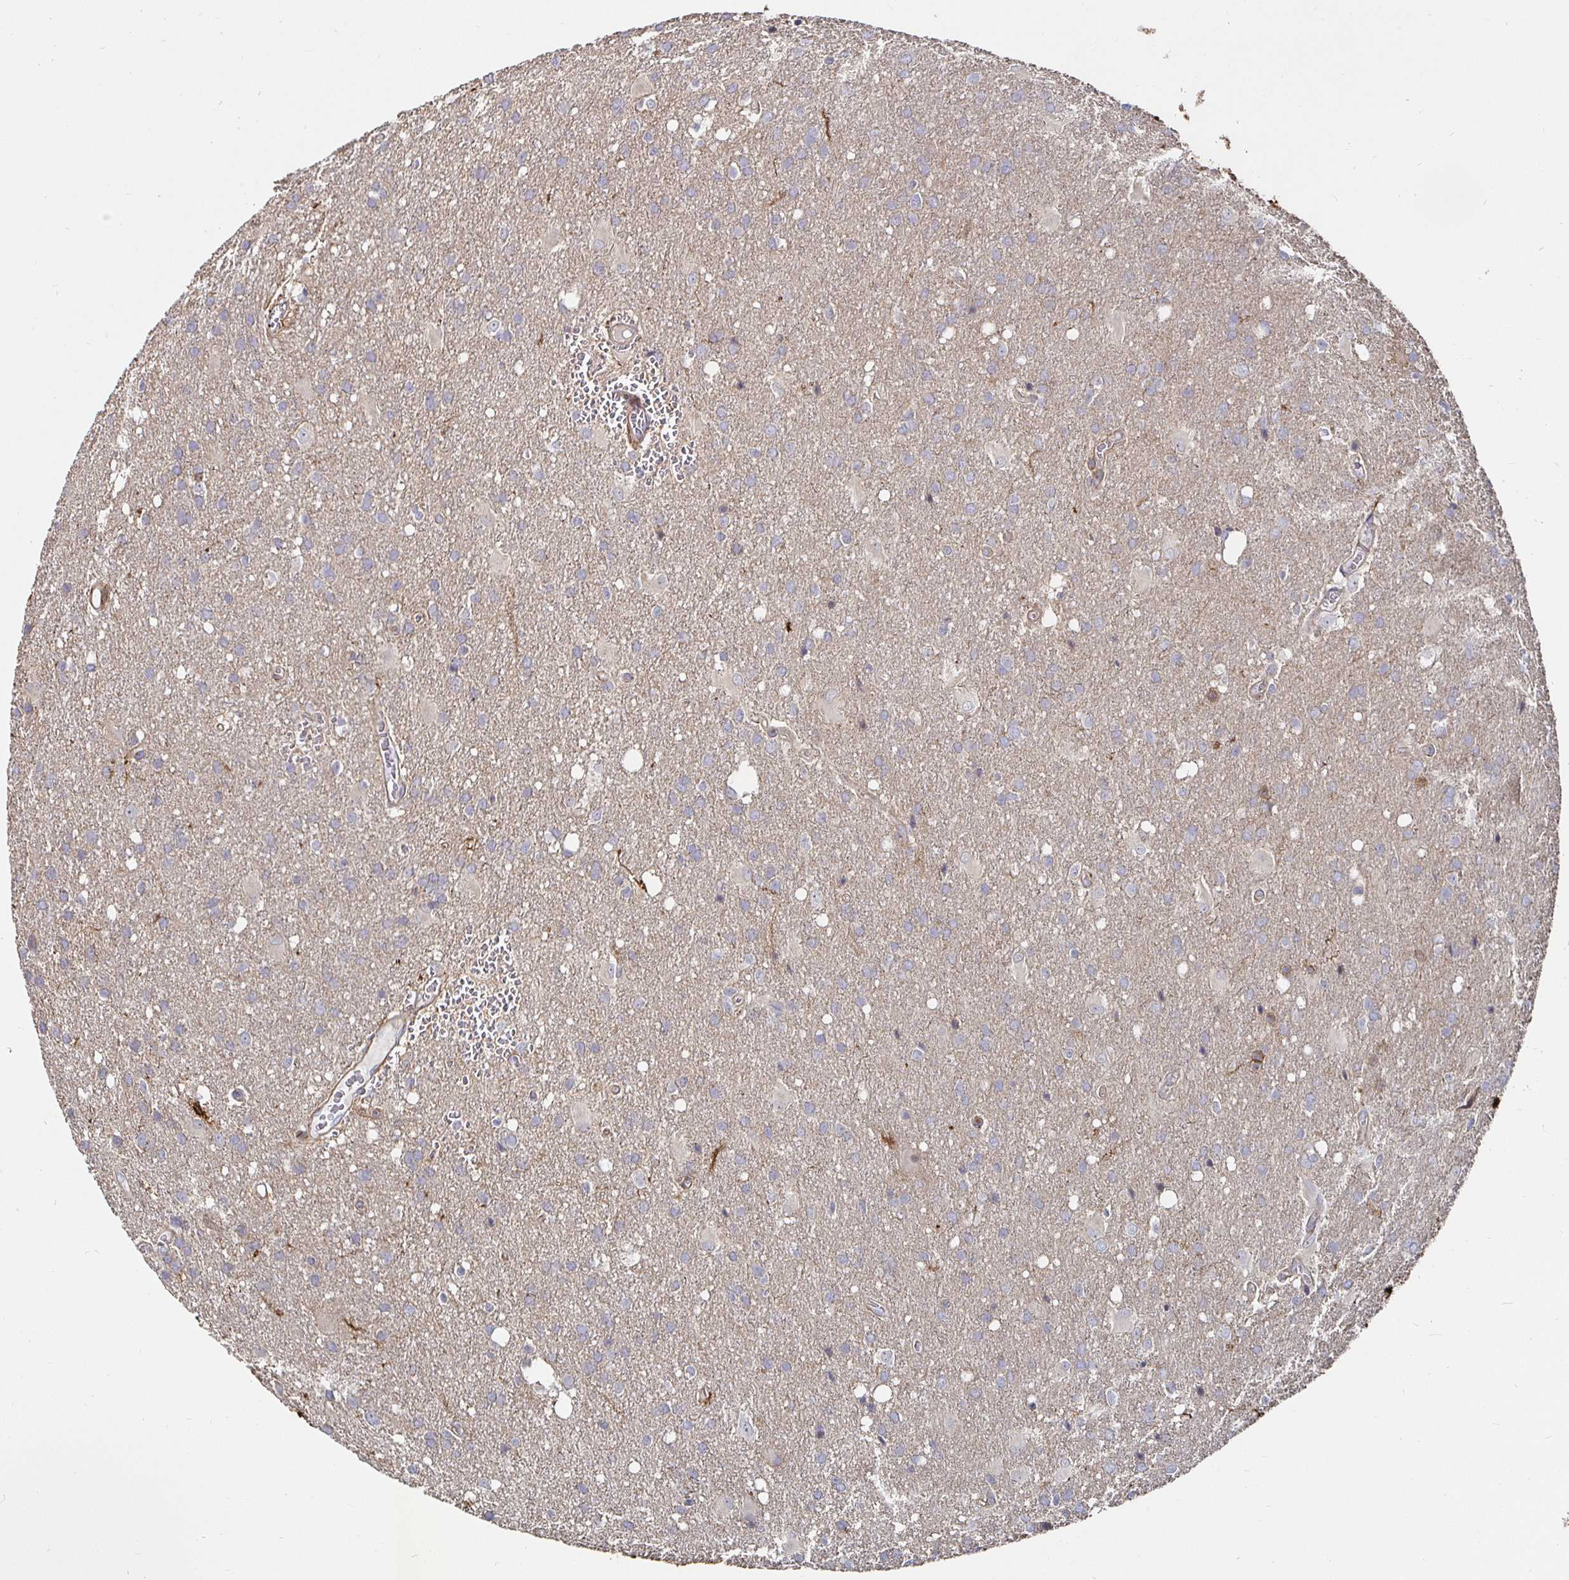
{"staining": {"intensity": "weak", "quantity": ">75%", "location": "cytoplasmic/membranous"}, "tissue": "glioma", "cell_type": "Tumor cells", "image_type": "cancer", "snomed": [{"axis": "morphology", "description": "Glioma, malignant, Low grade"}, {"axis": "topography", "description": "Brain"}], "caption": "IHC (DAB) staining of human malignant glioma (low-grade) exhibits weak cytoplasmic/membranous protein positivity in approximately >75% of tumor cells. (Stains: DAB in brown, nuclei in blue, Microscopy: brightfield microscopy at high magnification).", "gene": "GJA4", "patient": {"sex": "male", "age": 66}}